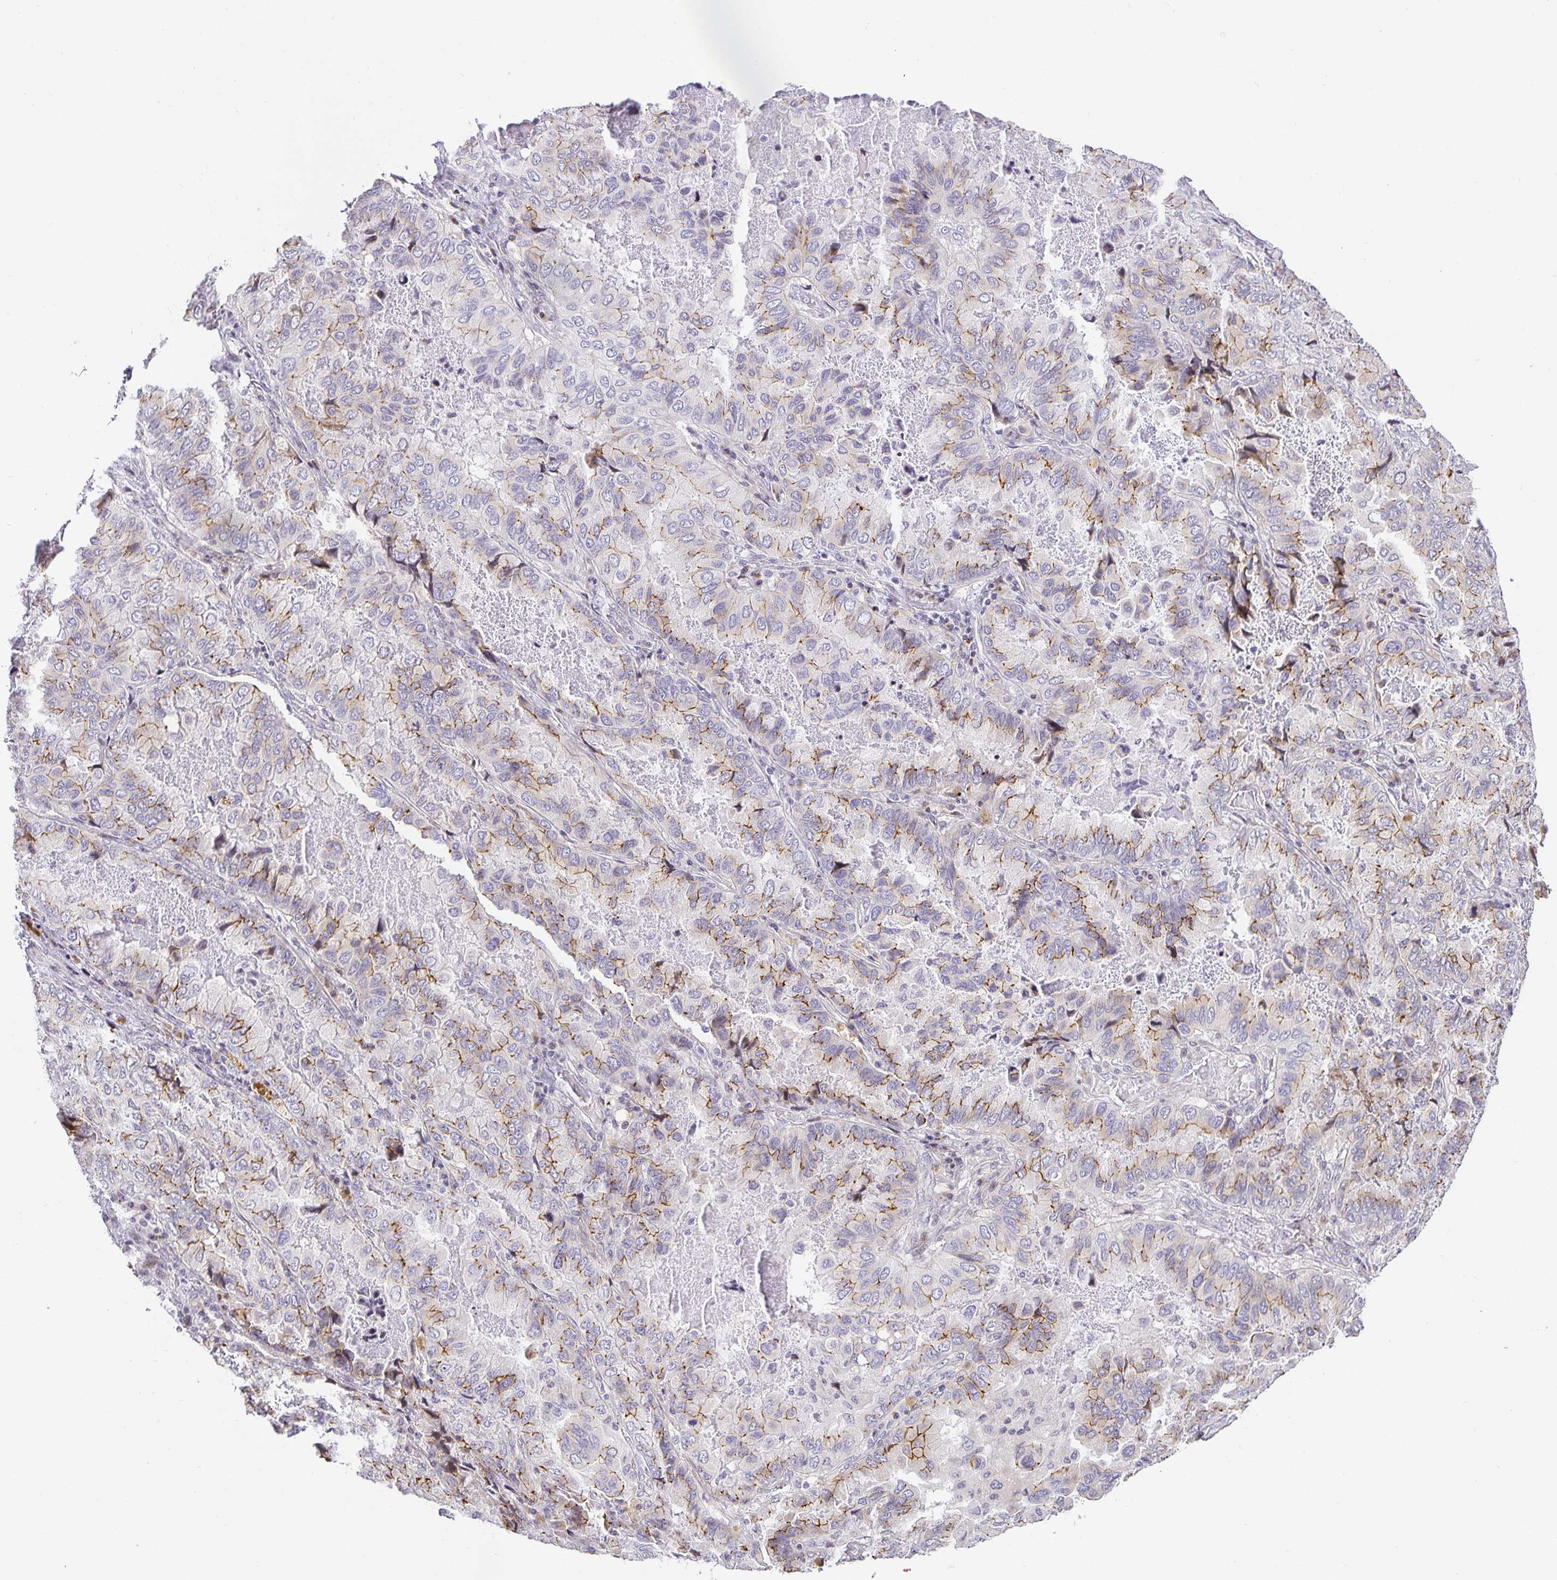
{"staining": {"intensity": "moderate", "quantity": "25%-75%", "location": "cytoplasmic/membranous"}, "tissue": "lung cancer", "cell_type": "Tumor cells", "image_type": "cancer", "snomed": [{"axis": "morphology", "description": "Aneuploidy"}, {"axis": "morphology", "description": "Adenocarcinoma, NOS"}, {"axis": "morphology", "description": "Adenocarcinoma, metastatic, NOS"}, {"axis": "topography", "description": "Lymph node"}, {"axis": "topography", "description": "Lung"}], "caption": "Lung adenocarcinoma tissue demonstrates moderate cytoplasmic/membranous positivity in about 25%-75% of tumor cells The staining is performed using DAB brown chromogen to label protein expression. The nuclei are counter-stained blue using hematoxylin.", "gene": "TJP3", "patient": {"sex": "female", "age": 48}}